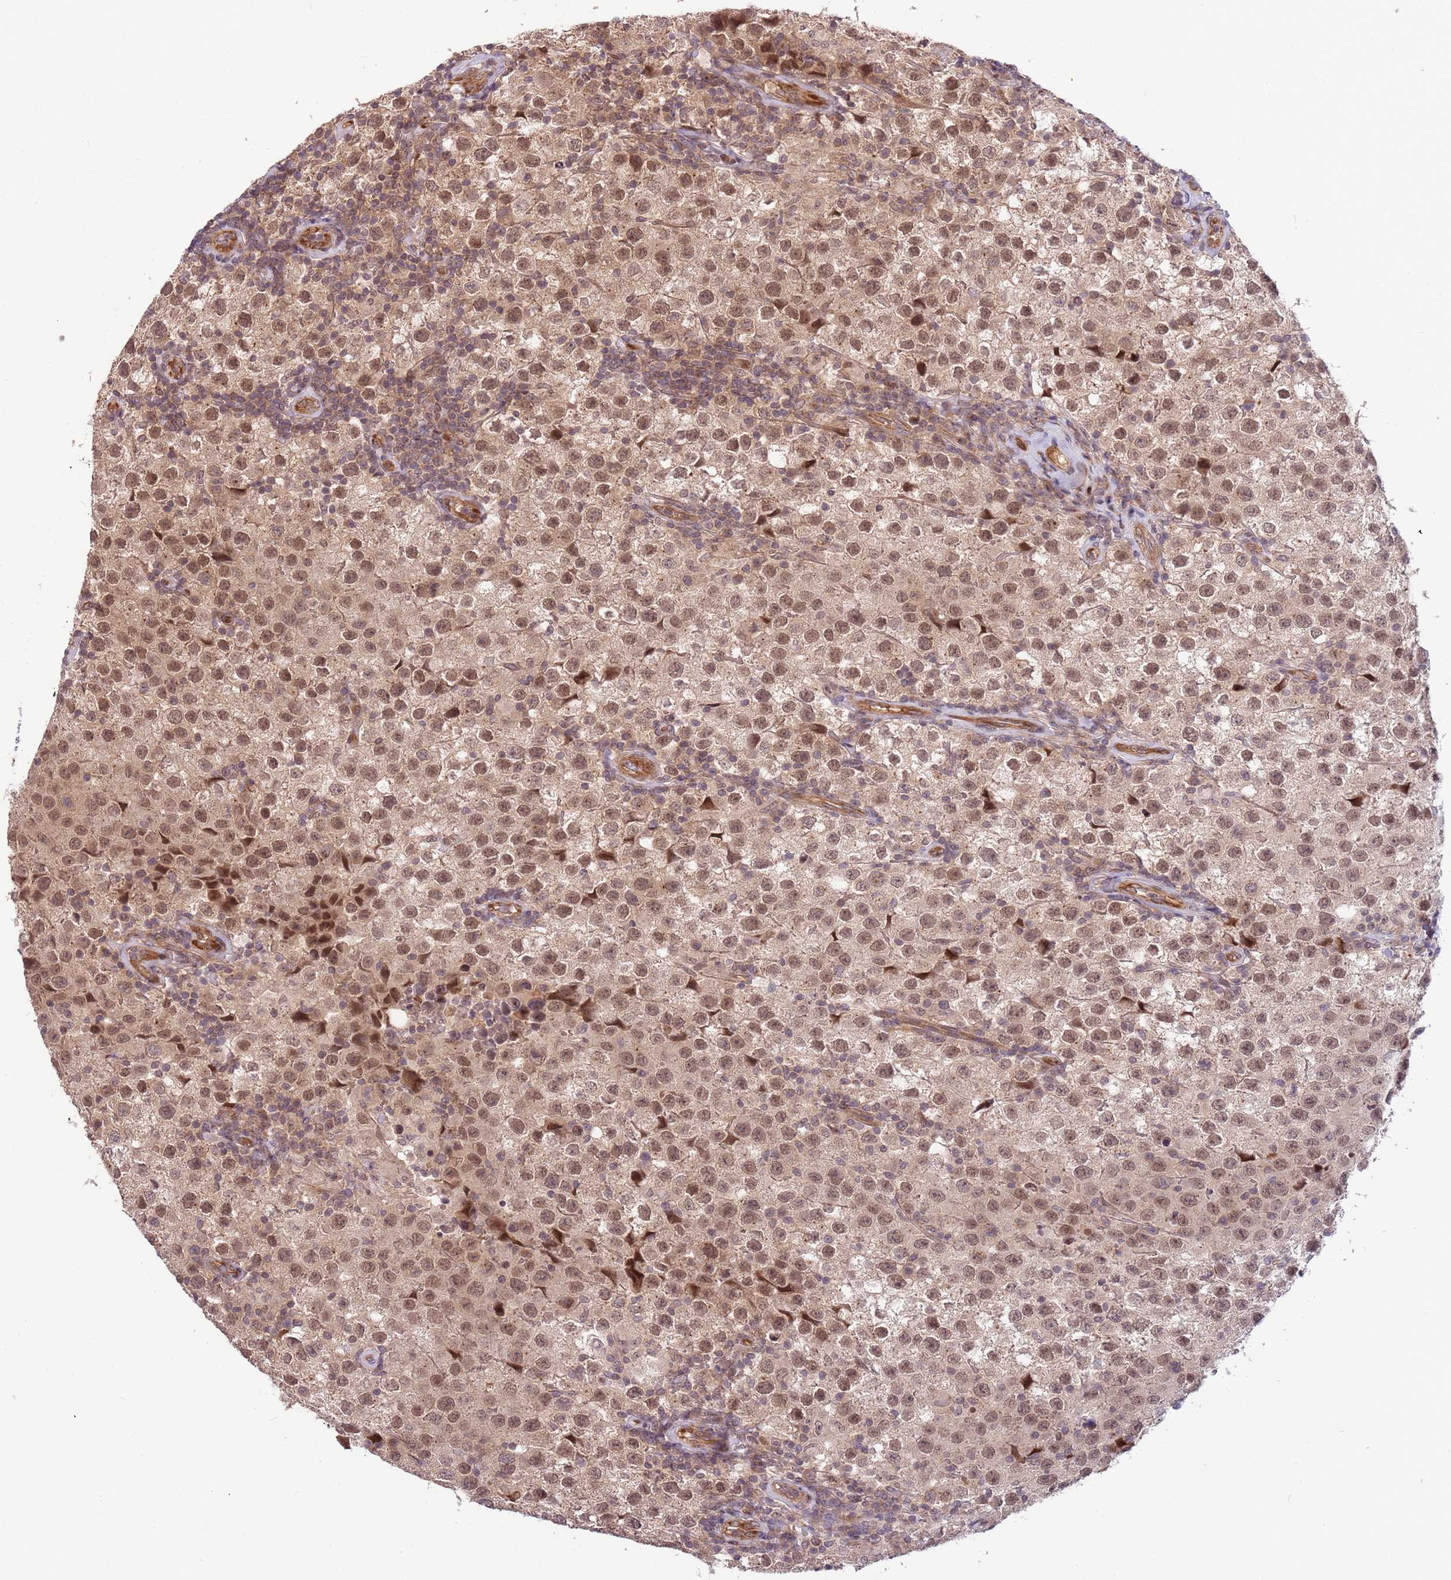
{"staining": {"intensity": "moderate", "quantity": ">75%", "location": "nuclear"}, "tissue": "testis cancer", "cell_type": "Tumor cells", "image_type": "cancer", "snomed": [{"axis": "morphology", "description": "Seminoma, NOS"}, {"axis": "morphology", "description": "Carcinoma, Embryonal, NOS"}, {"axis": "topography", "description": "Testis"}], "caption": "This image demonstrates immunohistochemistry (IHC) staining of testis embryonal carcinoma, with medium moderate nuclear positivity in about >75% of tumor cells.", "gene": "HAUS3", "patient": {"sex": "male", "age": 41}}